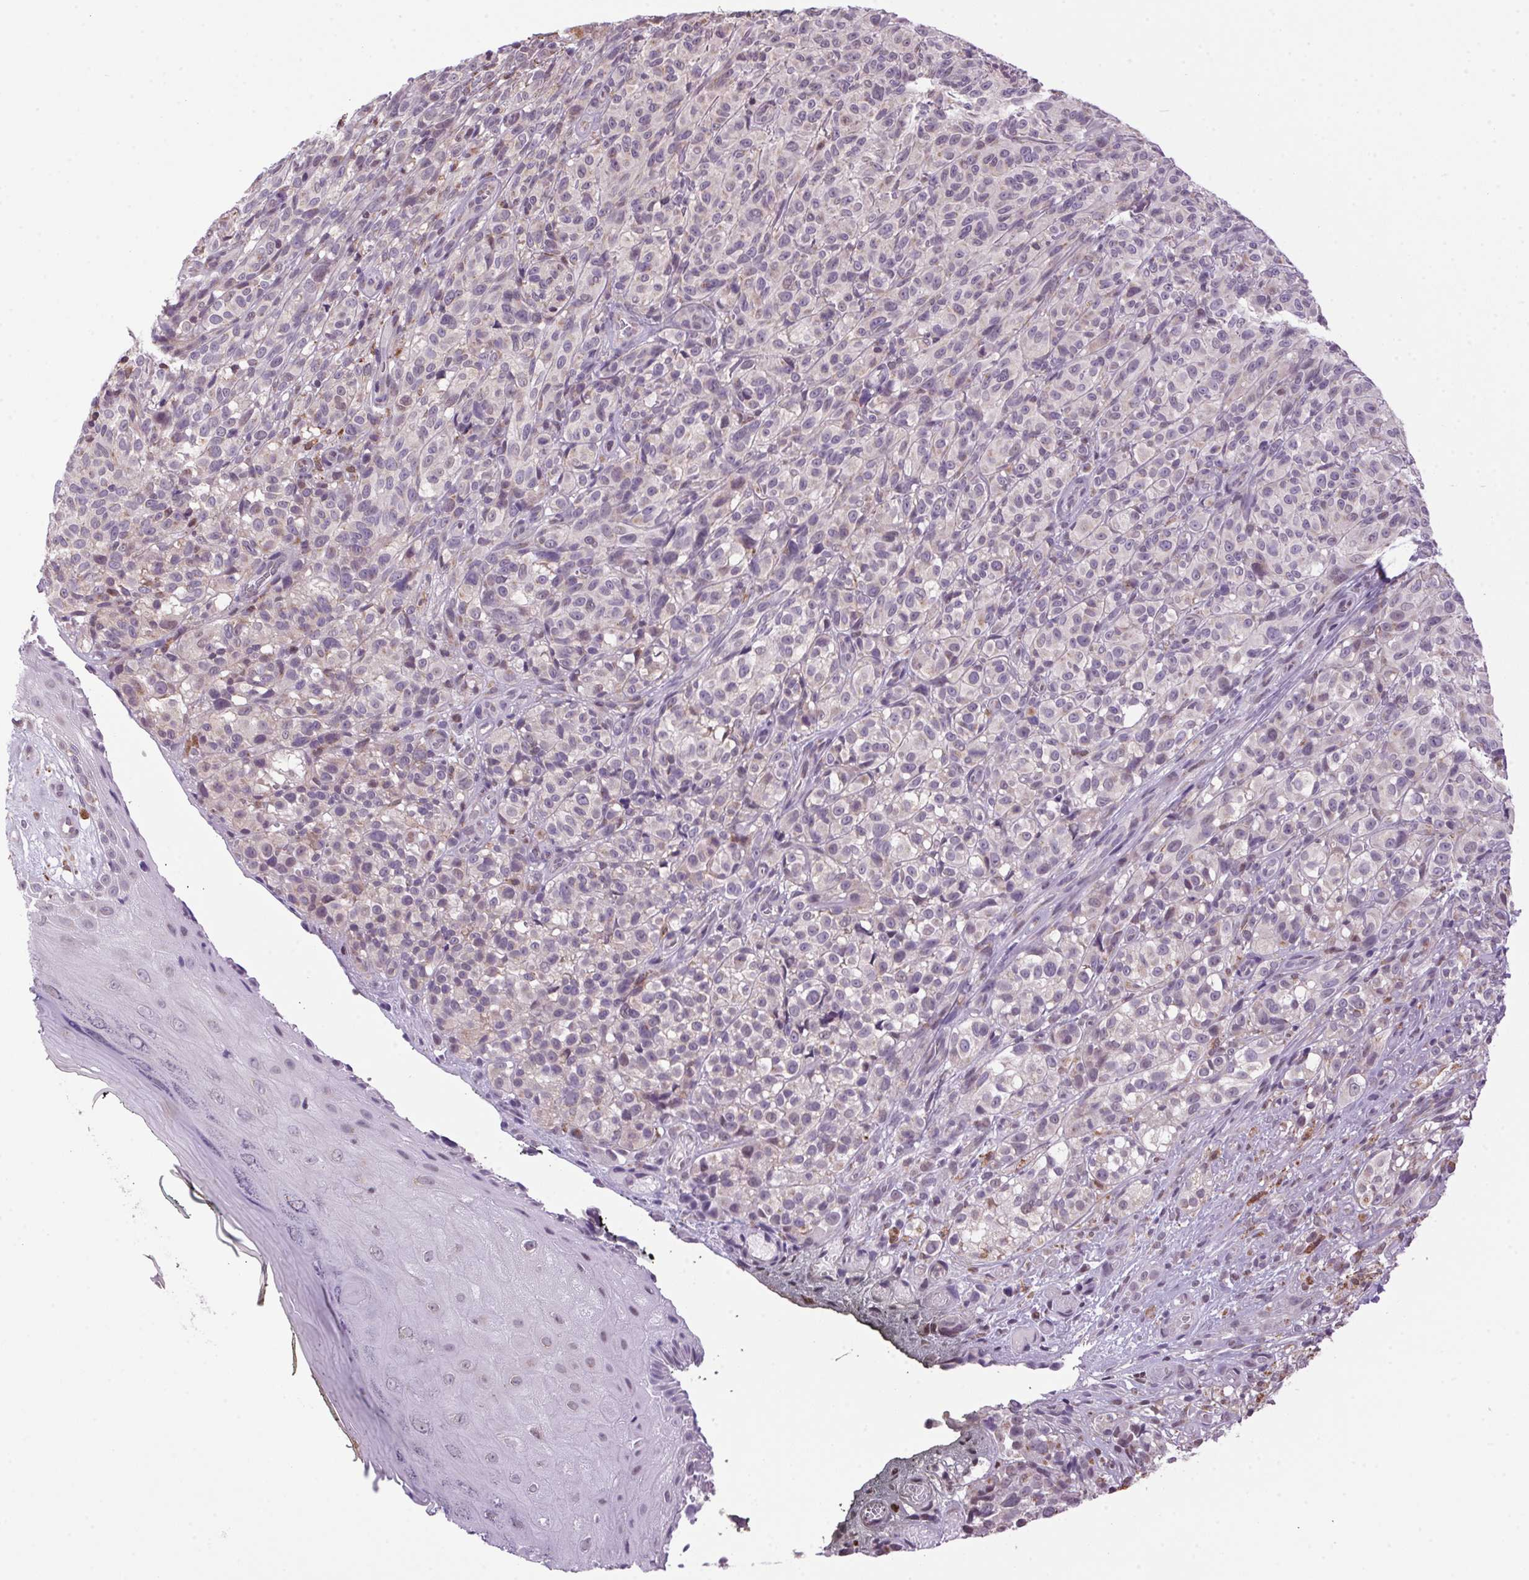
{"staining": {"intensity": "negative", "quantity": "none", "location": "none"}, "tissue": "melanoma", "cell_type": "Tumor cells", "image_type": "cancer", "snomed": [{"axis": "morphology", "description": "Malignant melanoma, NOS"}, {"axis": "topography", "description": "Skin"}], "caption": "High magnification brightfield microscopy of melanoma stained with DAB (3,3'-diaminobenzidine) (brown) and counterstained with hematoxylin (blue): tumor cells show no significant staining.", "gene": "AKR1E2", "patient": {"sex": "female", "age": 85}}